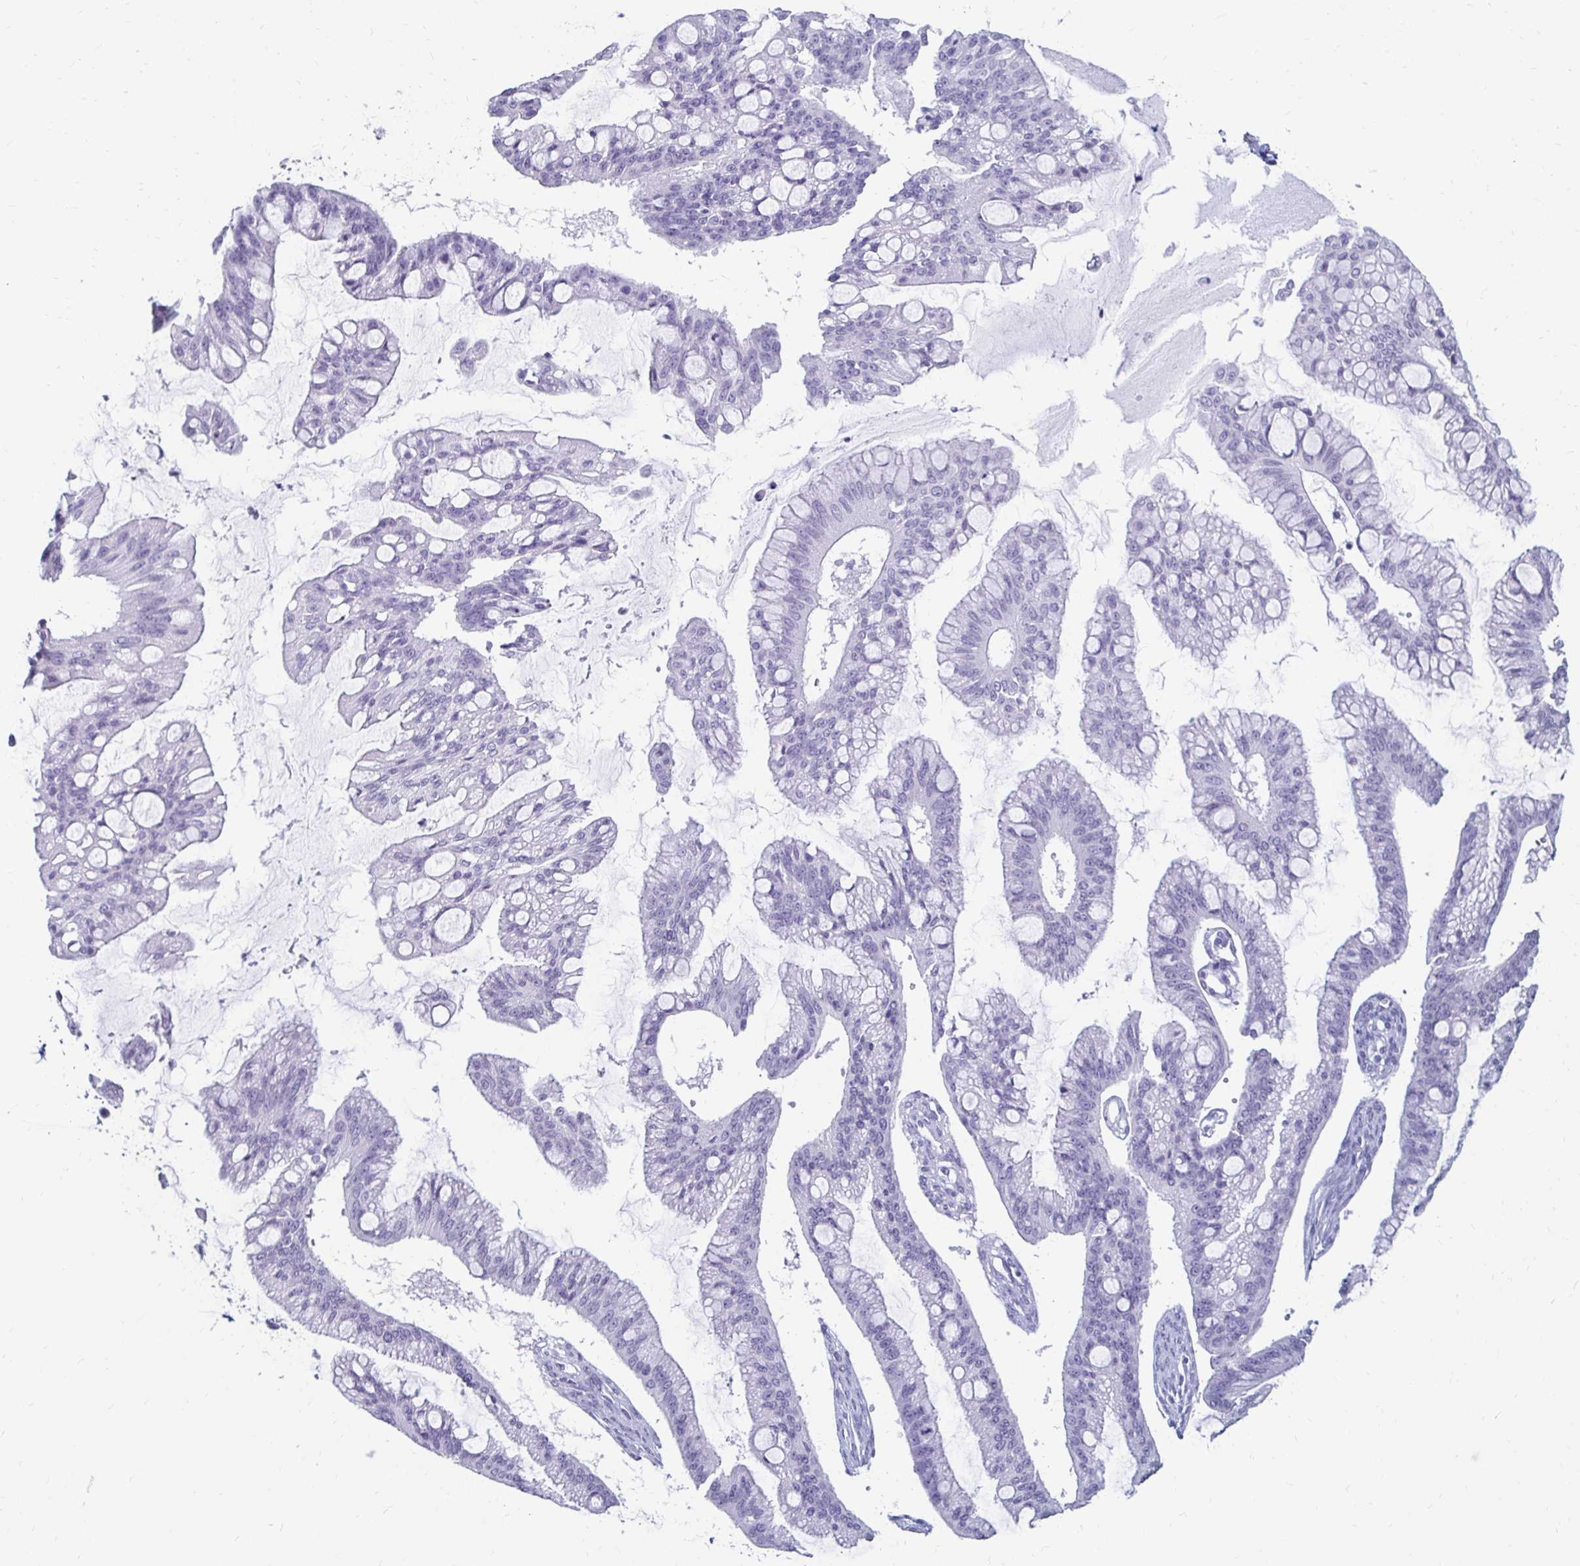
{"staining": {"intensity": "negative", "quantity": "none", "location": "none"}, "tissue": "ovarian cancer", "cell_type": "Tumor cells", "image_type": "cancer", "snomed": [{"axis": "morphology", "description": "Cystadenocarcinoma, mucinous, NOS"}, {"axis": "topography", "description": "Ovary"}], "caption": "Ovarian mucinous cystadenocarcinoma stained for a protein using IHC demonstrates no staining tumor cells.", "gene": "TOMM34", "patient": {"sex": "female", "age": 73}}